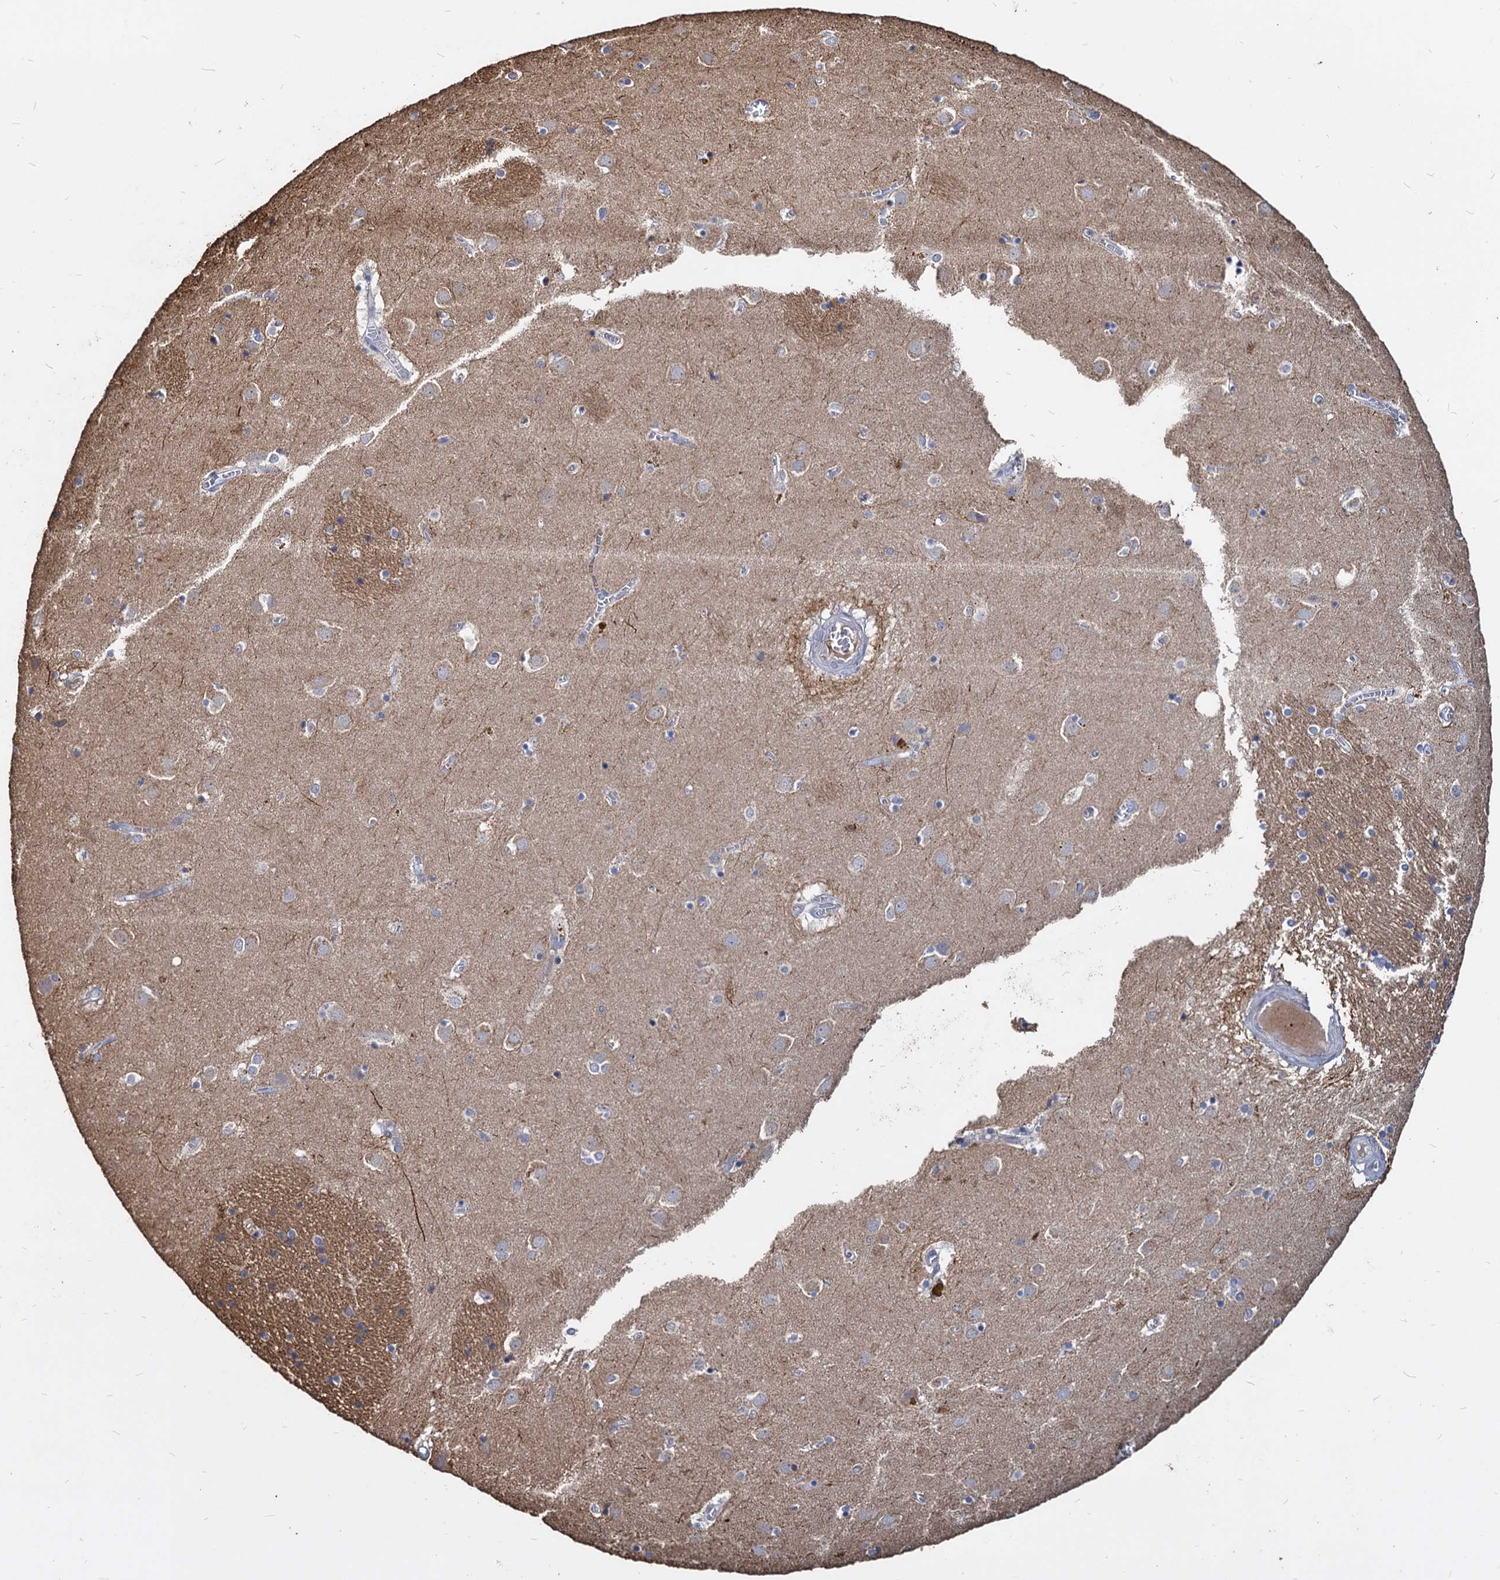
{"staining": {"intensity": "negative", "quantity": "none", "location": "none"}, "tissue": "caudate", "cell_type": "Glial cells", "image_type": "normal", "snomed": [{"axis": "morphology", "description": "Normal tissue, NOS"}, {"axis": "topography", "description": "Lateral ventricle wall"}], "caption": "DAB immunohistochemical staining of unremarkable caudate displays no significant staining in glial cells.", "gene": "DEPDC4", "patient": {"sex": "male", "age": 70}}